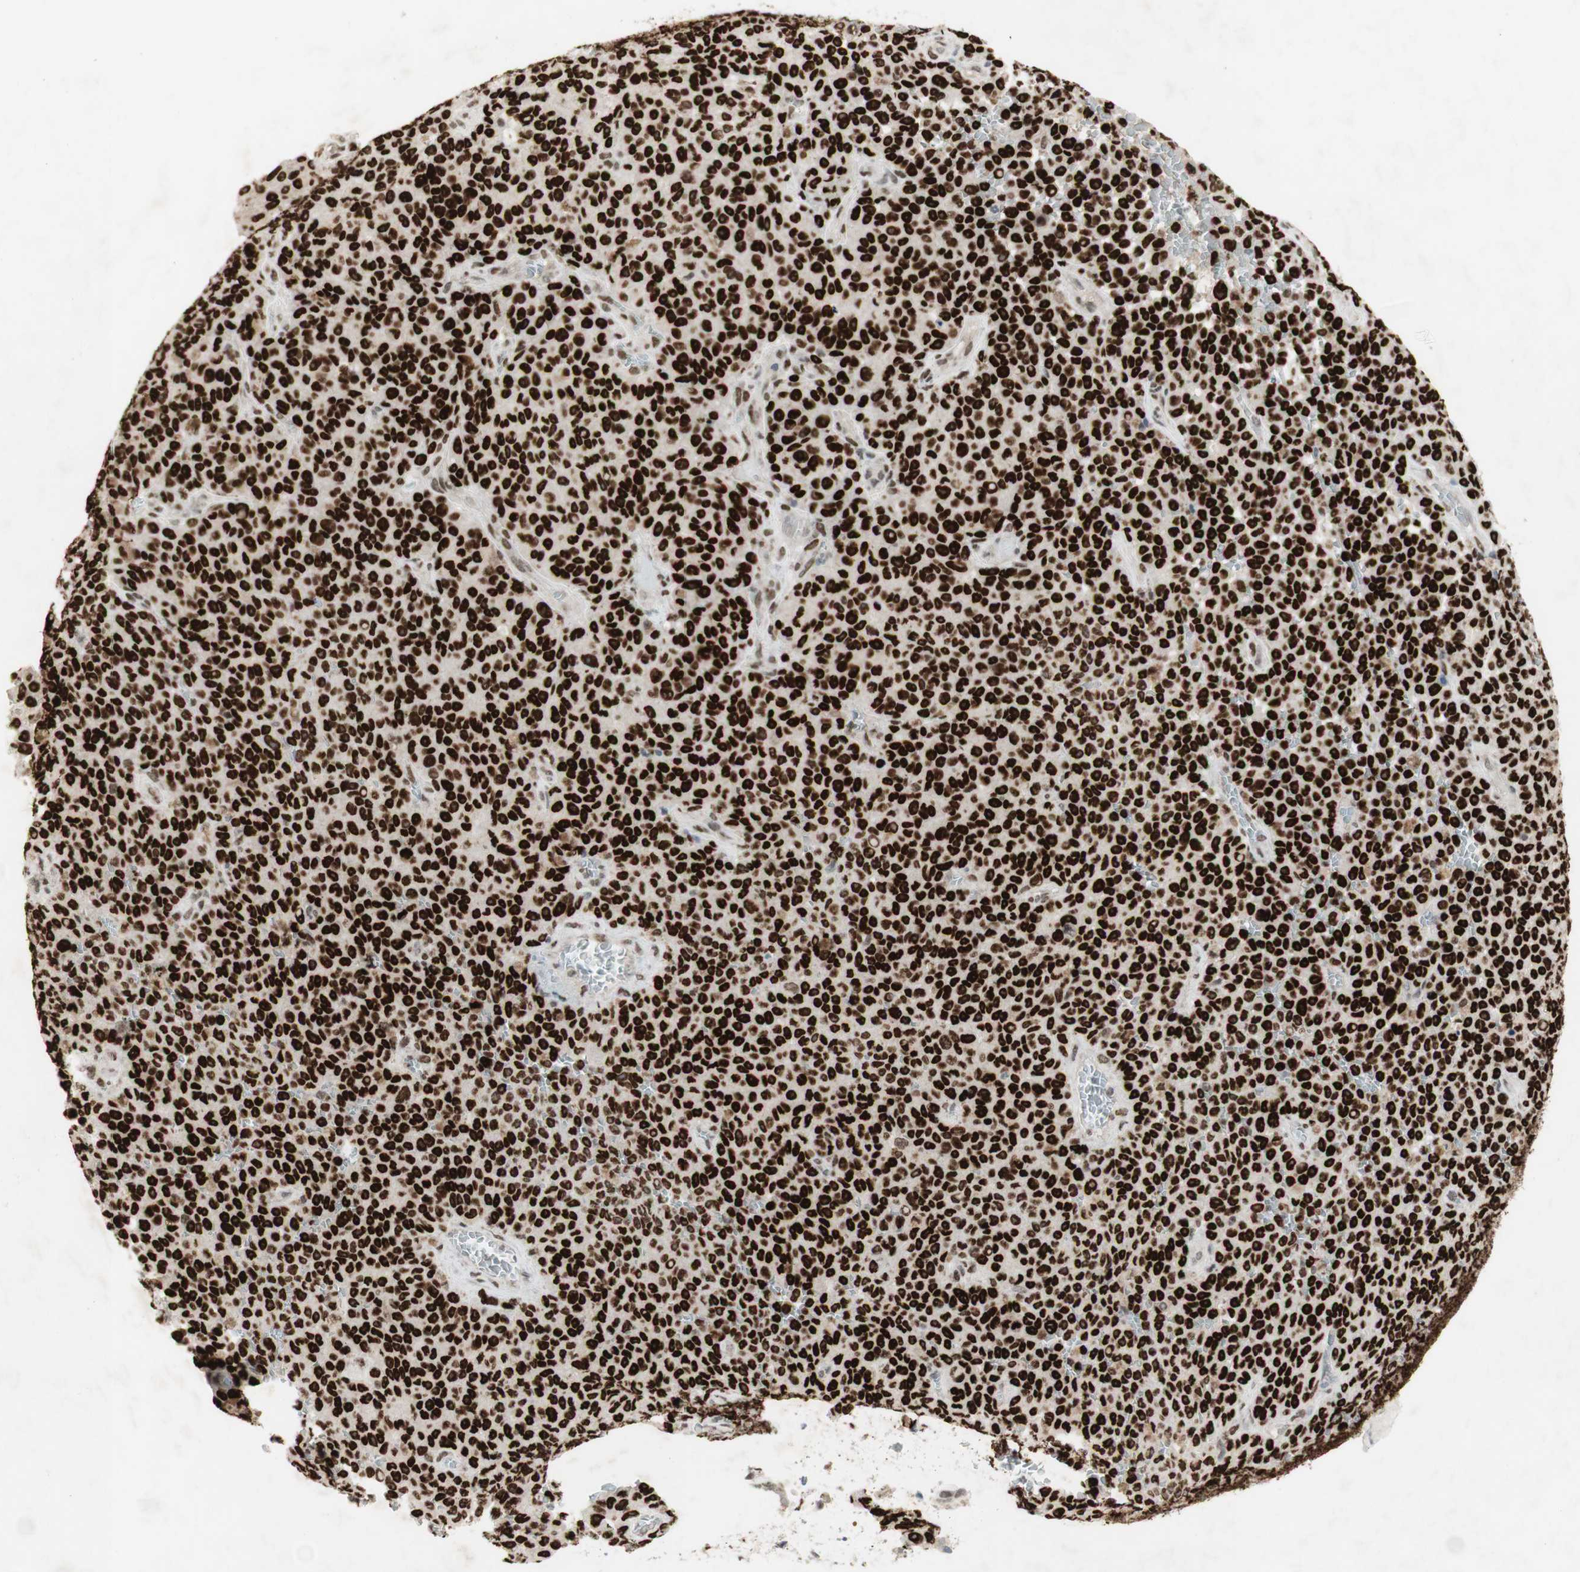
{"staining": {"intensity": "strong", "quantity": ">75%", "location": "nuclear"}, "tissue": "melanoma", "cell_type": "Tumor cells", "image_type": "cancer", "snomed": [{"axis": "morphology", "description": "Malignant melanoma, NOS"}, {"axis": "topography", "description": "Skin"}], "caption": "Tumor cells exhibit strong nuclear staining in about >75% of cells in malignant melanoma.", "gene": "DNMT3A", "patient": {"sex": "female", "age": 82}}